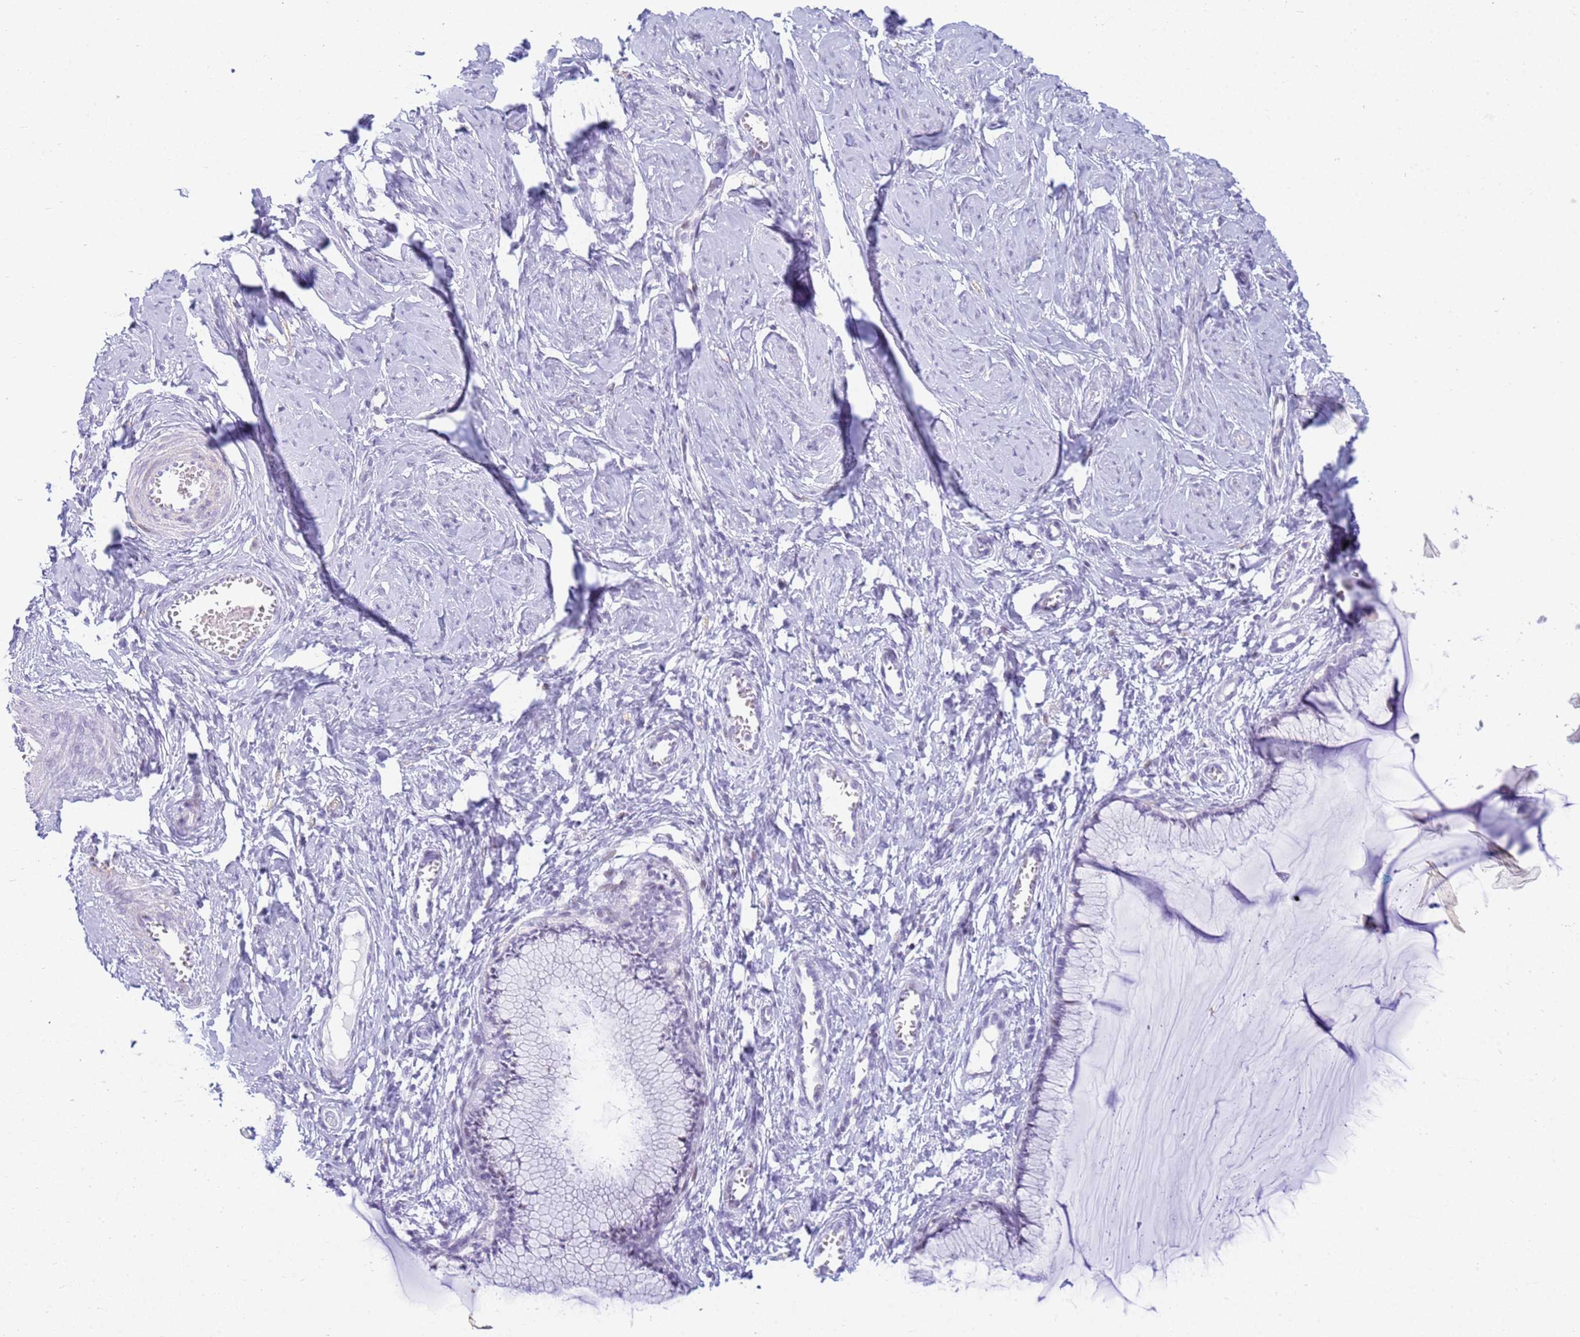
{"staining": {"intensity": "negative", "quantity": "none", "location": "none"}, "tissue": "cervix", "cell_type": "Glandular cells", "image_type": "normal", "snomed": [{"axis": "morphology", "description": "Normal tissue, NOS"}, {"axis": "morphology", "description": "Adenocarcinoma, NOS"}, {"axis": "topography", "description": "Cervix"}], "caption": "High magnification brightfield microscopy of unremarkable cervix stained with DAB (3,3'-diaminobenzidine) (brown) and counterstained with hematoxylin (blue): glandular cells show no significant expression.", "gene": "SNX20", "patient": {"sex": "female", "age": 29}}